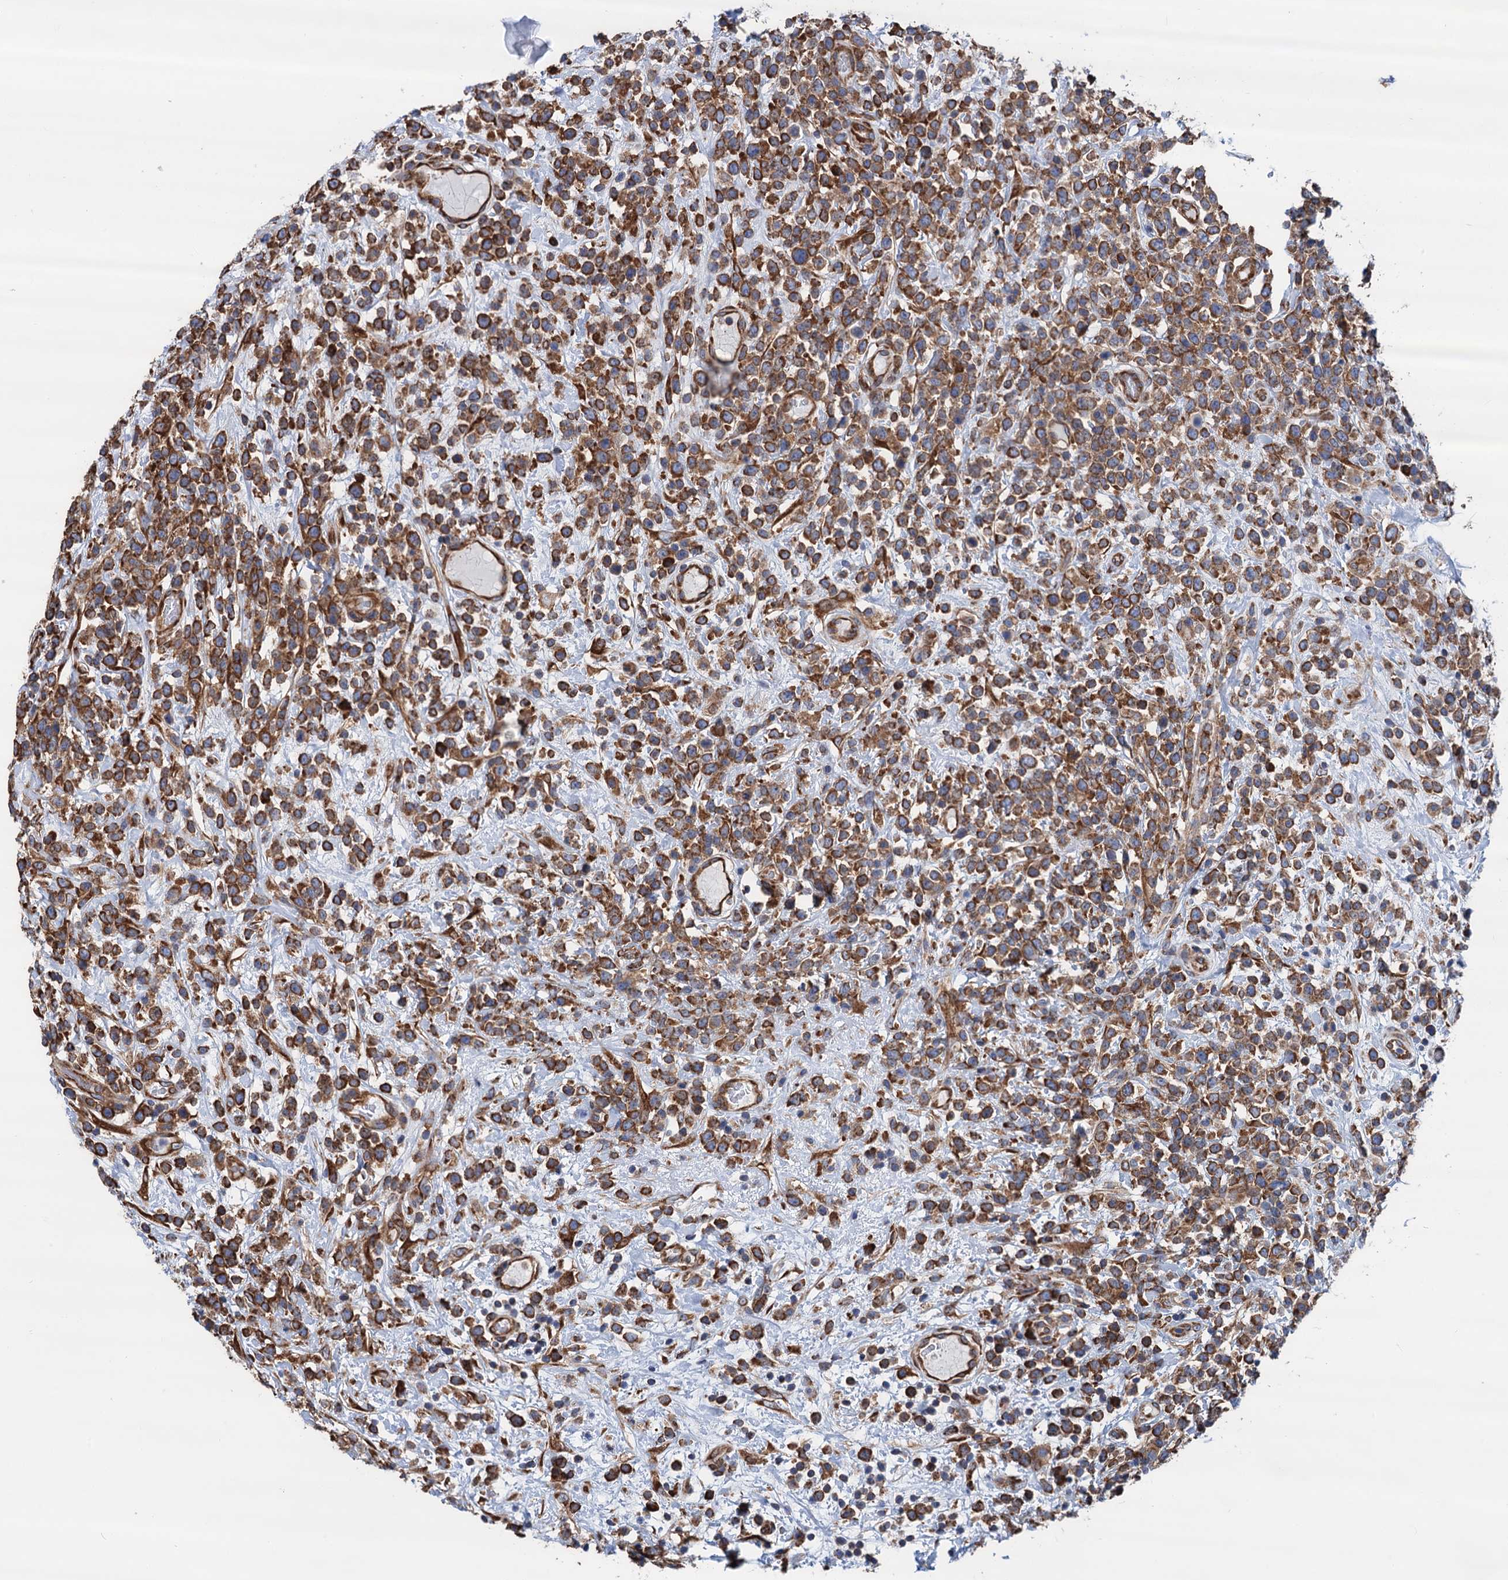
{"staining": {"intensity": "moderate", "quantity": ">75%", "location": "cytoplasmic/membranous"}, "tissue": "lymphoma", "cell_type": "Tumor cells", "image_type": "cancer", "snomed": [{"axis": "morphology", "description": "Malignant lymphoma, non-Hodgkin's type, High grade"}, {"axis": "topography", "description": "Colon"}], "caption": "About >75% of tumor cells in lymphoma exhibit moderate cytoplasmic/membranous protein staining as visualized by brown immunohistochemical staining.", "gene": "SLC12A7", "patient": {"sex": "female", "age": 53}}